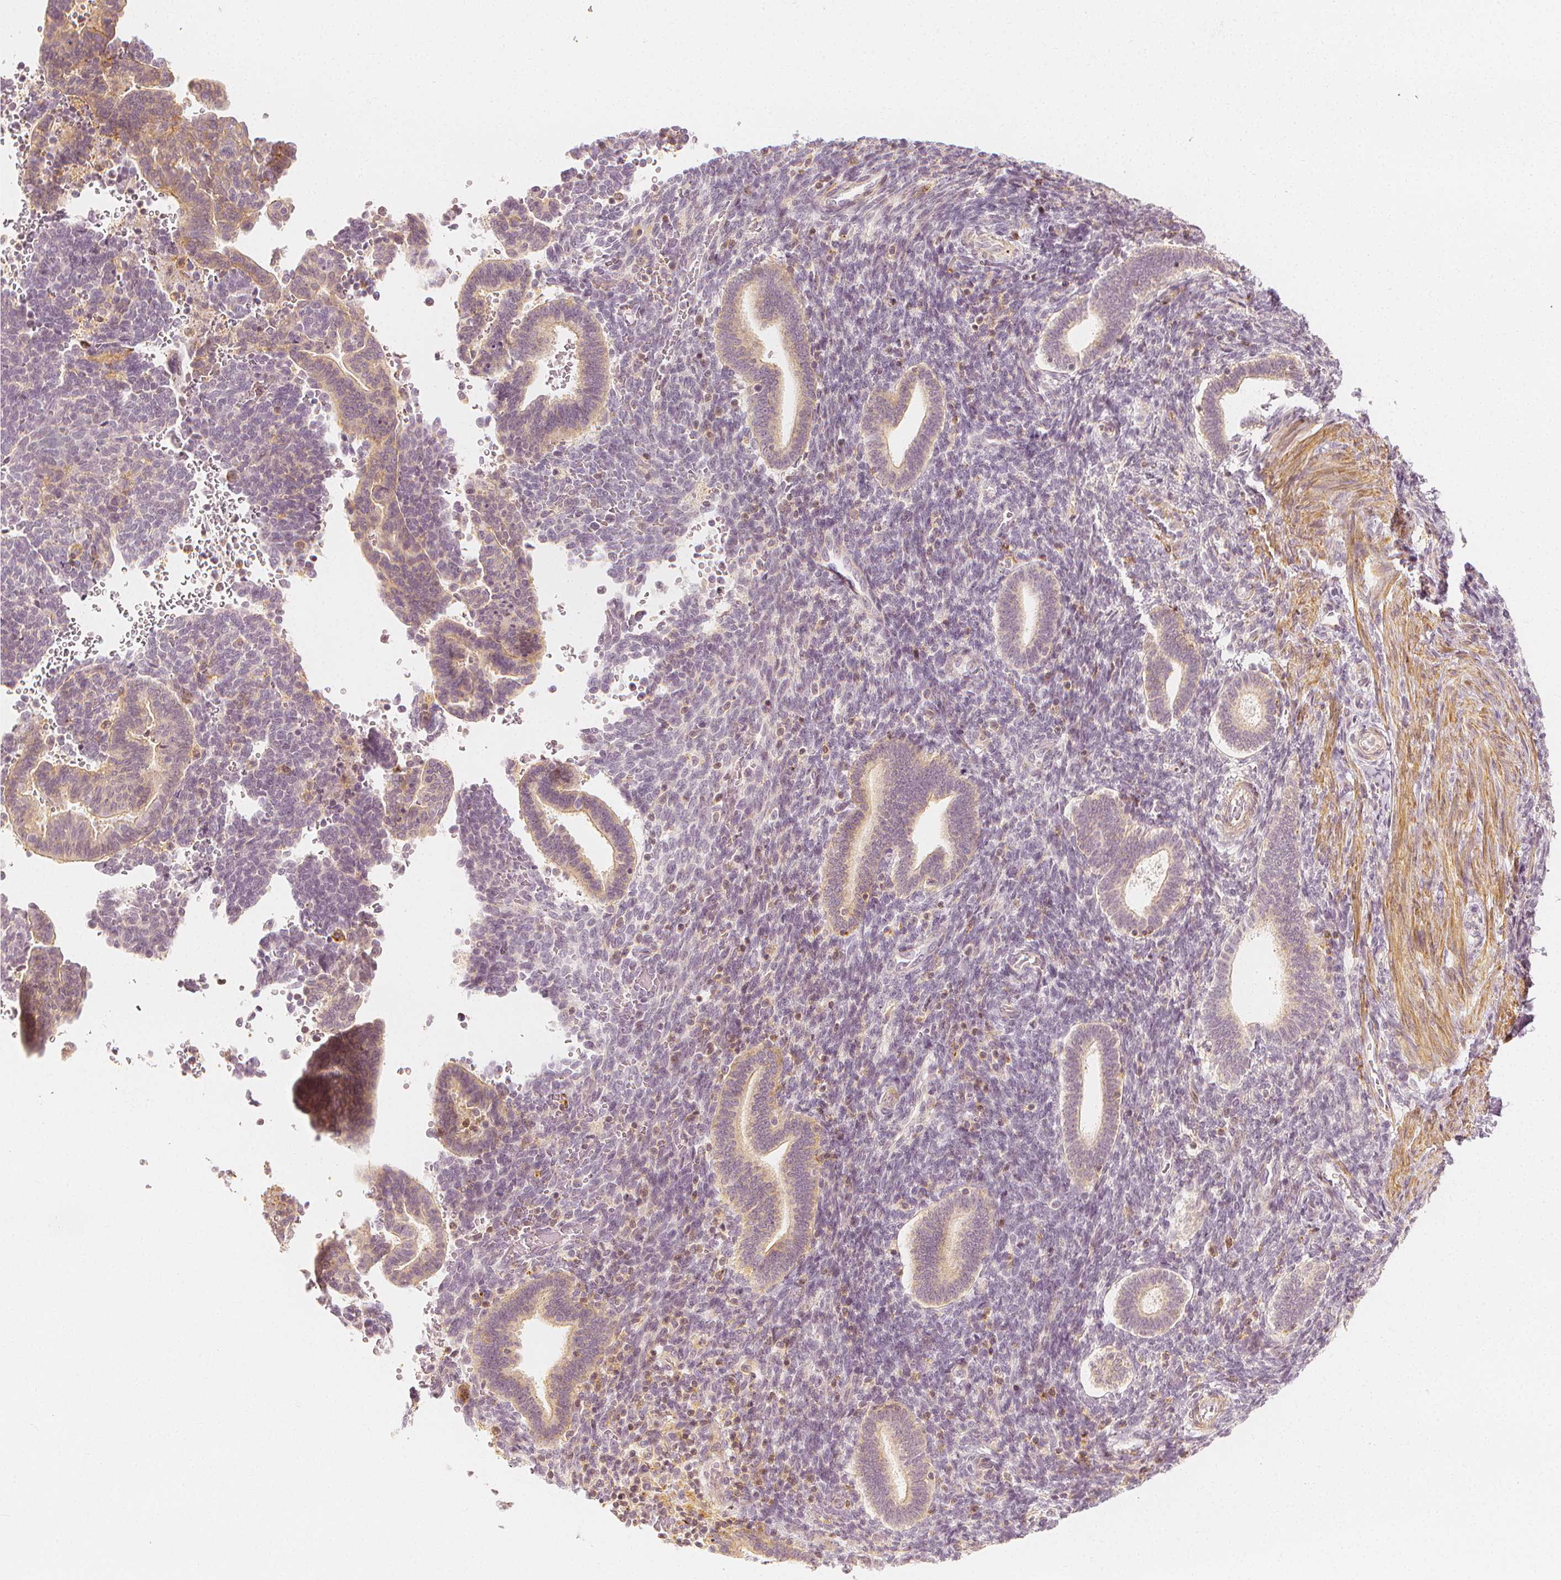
{"staining": {"intensity": "negative", "quantity": "none", "location": "none"}, "tissue": "endometrium", "cell_type": "Cells in endometrial stroma", "image_type": "normal", "snomed": [{"axis": "morphology", "description": "Normal tissue, NOS"}, {"axis": "topography", "description": "Endometrium"}], "caption": "This is an immunohistochemistry image of normal human endometrium. There is no staining in cells in endometrial stroma.", "gene": "ARHGAP26", "patient": {"sex": "female", "age": 34}}